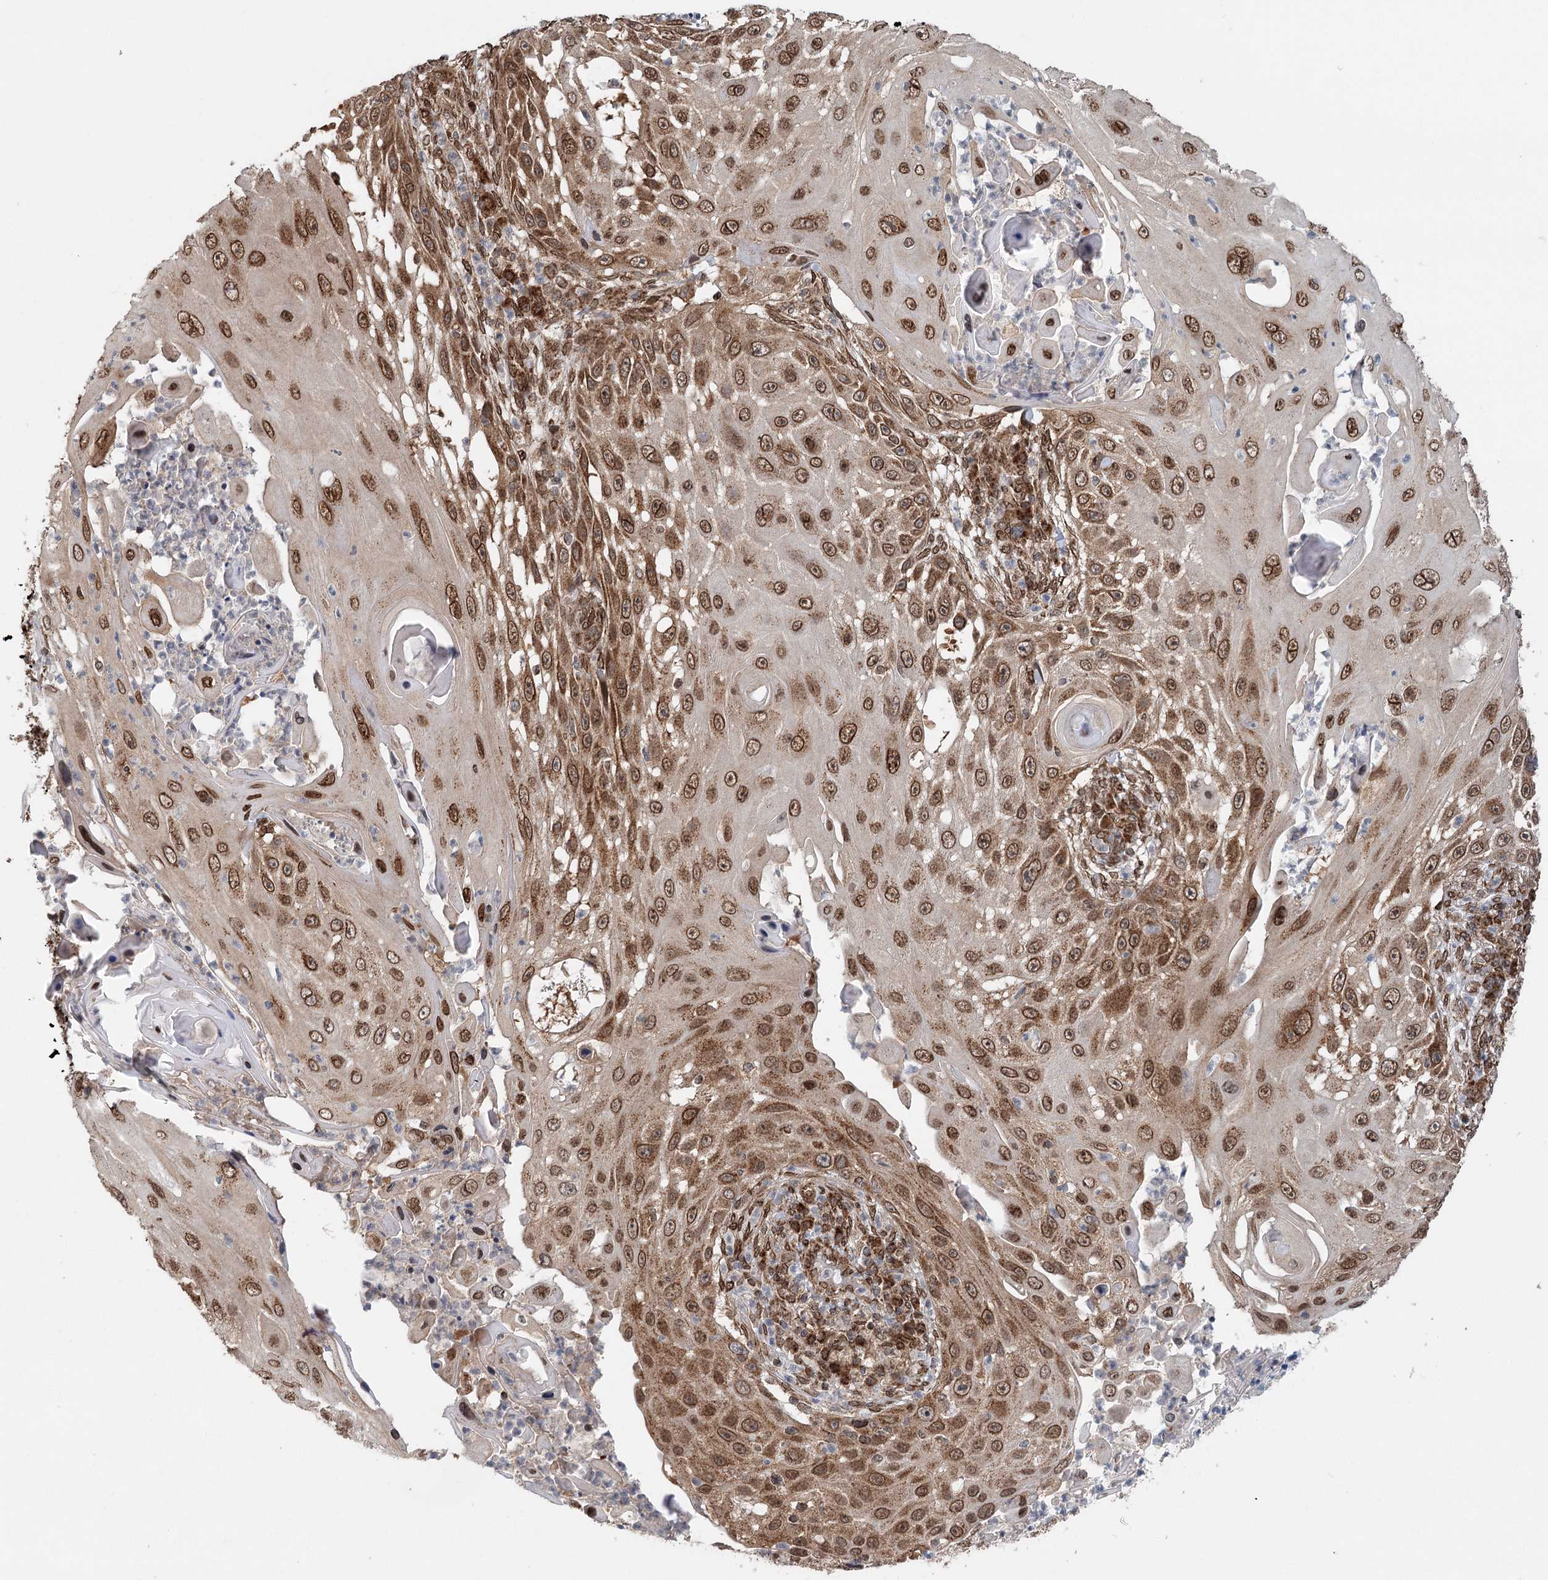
{"staining": {"intensity": "strong", "quantity": ">75%", "location": "cytoplasmic/membranous"}, "tissue": "skin cancer", "cell_type": "Tumor cells", "image_type": "cancer", "snomed": [{"axis": "morphology", "description": "Squamous cell carcinoma, NOS"}, {"axis": "topography", "description": "Skin"}], "caption": "Skin cancer (squamous cell carcinoma) was stained to show a protein in brown. There is high levels of strong cytoplasmic/membranous positivity in approximately >75% of tumor cells. The staining was performed using DAB (3,3'-diaminobenzidine) to visualize the protein expression in brown, while the nuclei were stained in blue with hematoxylin (Magnification: 20x).", "gene": "BCKDHA", "patient": {"sex": "female", "age": 44}}